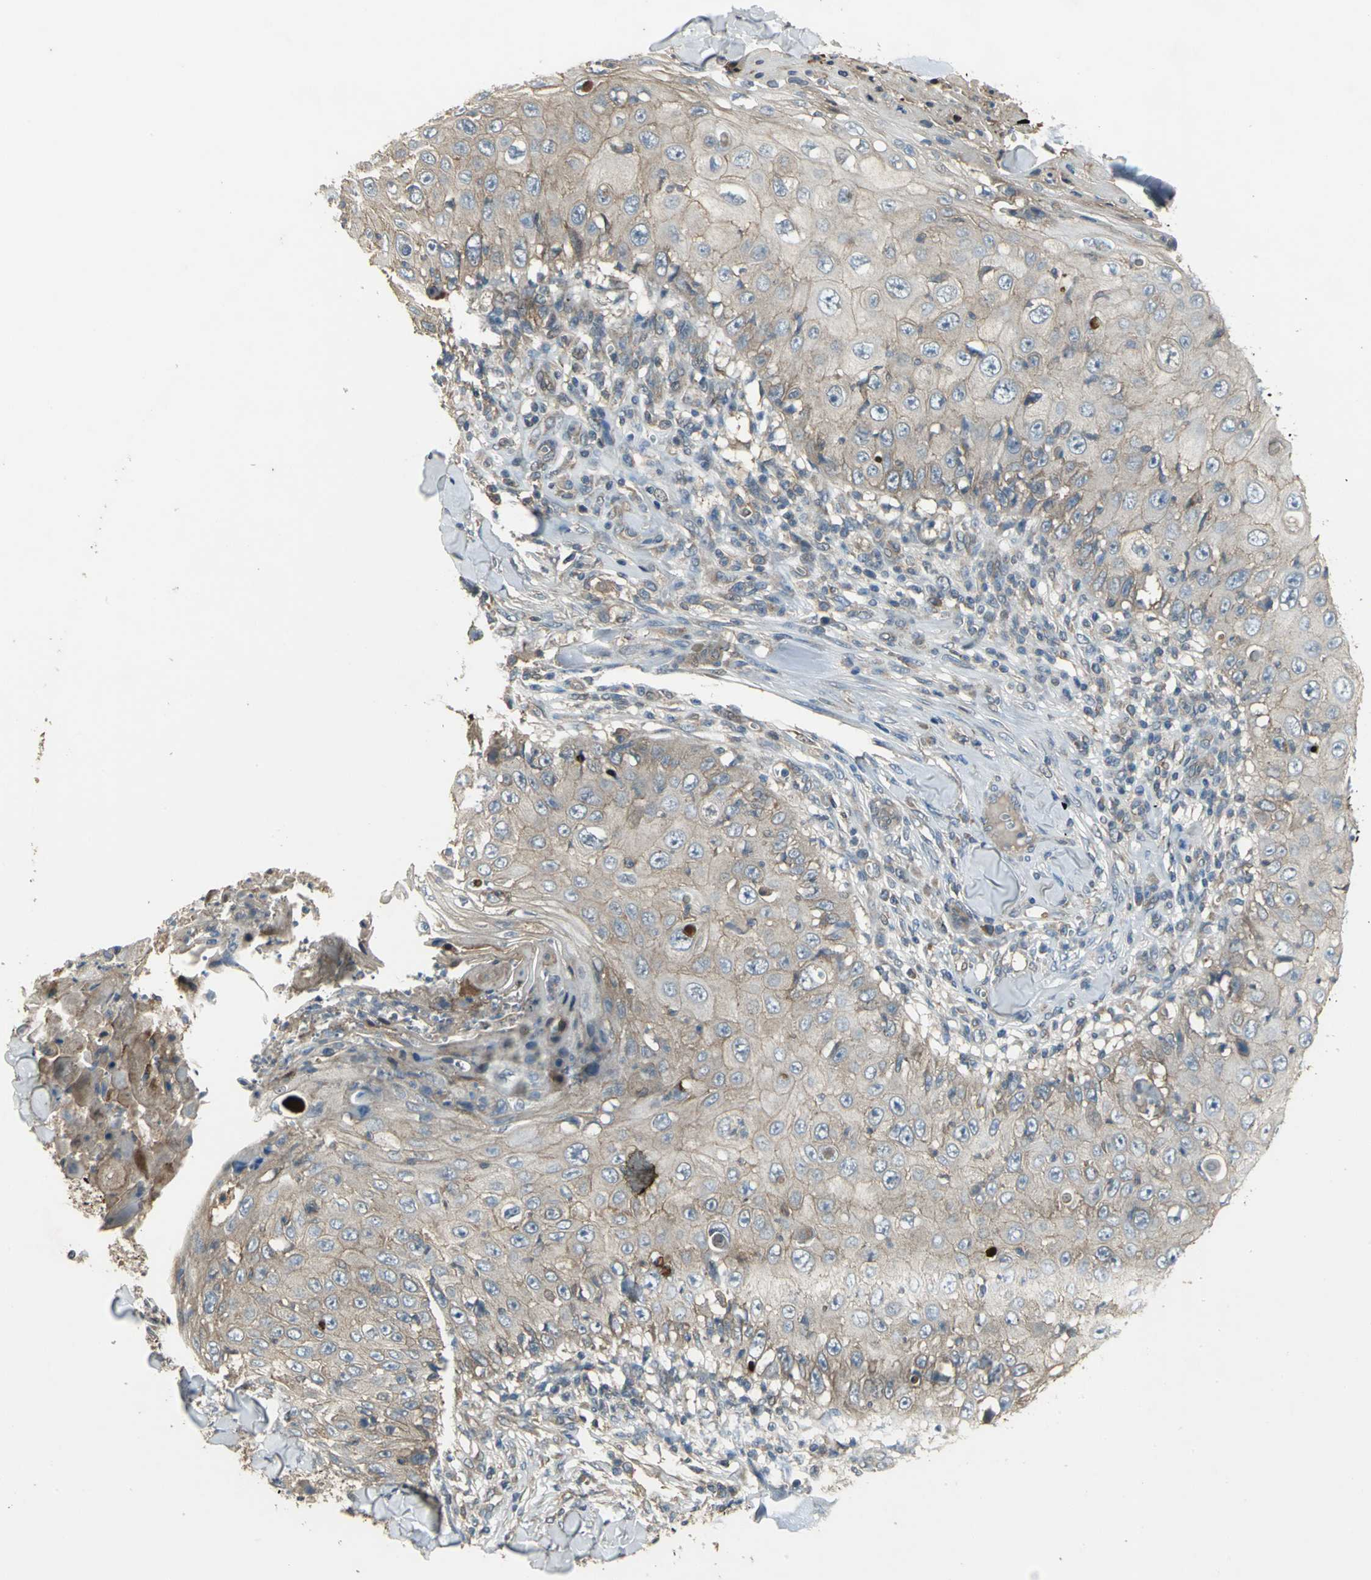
{"staining": {"intensity": "weak", "quantity": ">75%", "location": "cytoplasmic/membranous"}, "tissue": "skin cancer", "cell_type": "Tumor cells", "image_type": "cancer", "snomed": [{"axis": "morphology", "description": "Squamous cell carcinoma, NOS"}, {"axis": "topography", "description": "Skin"}], "caption": "Immunohistochemistry (IHC) (DAB) staining of squamous cell carcinoma (skin) exhibits weak cytoplasmic/membranous protein positivity in approximately >75% of tumor cells.", "gene": "MET", "patient": {"sex": "male", "age": 86}}